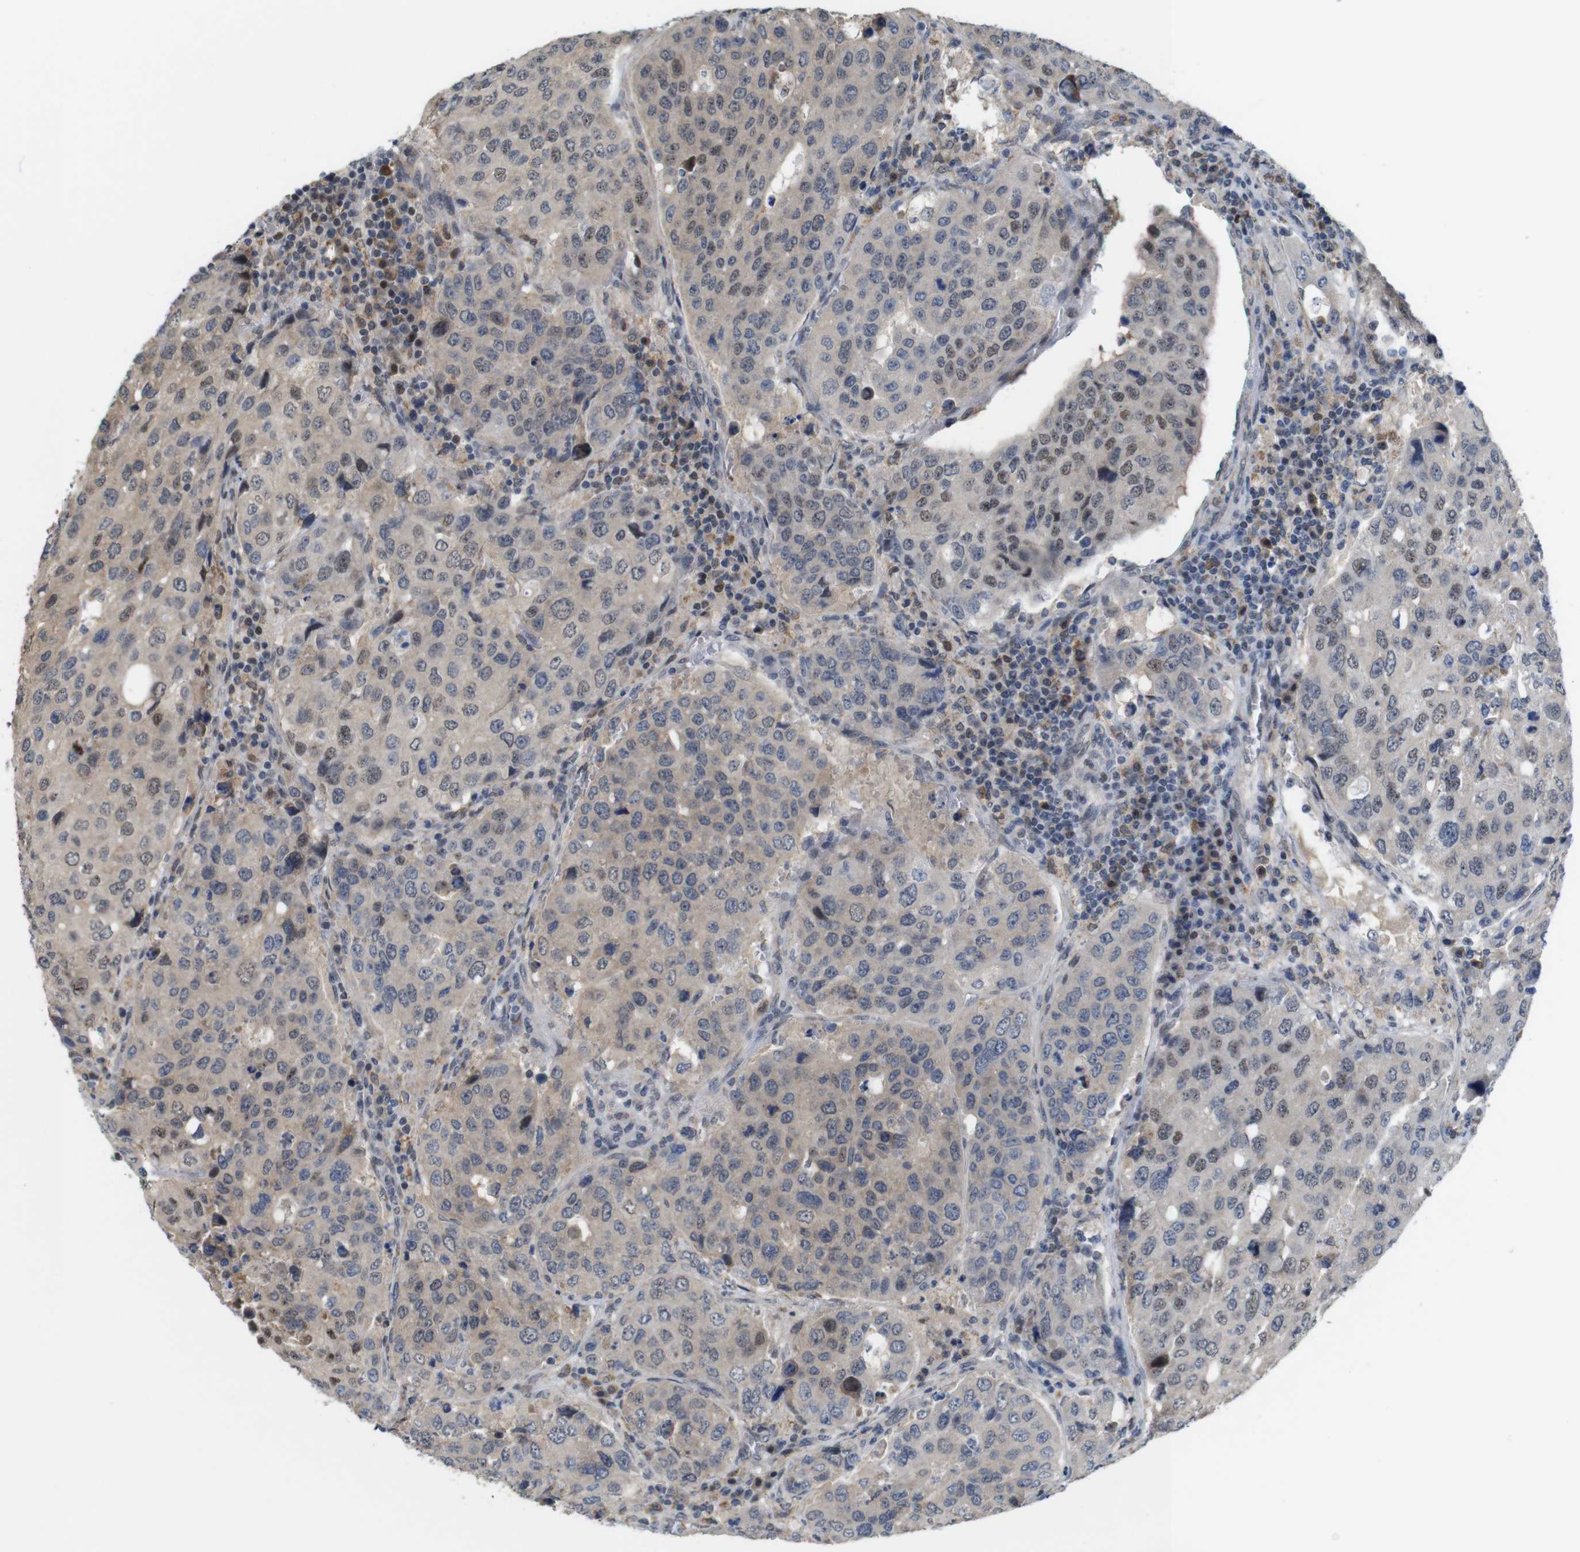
{"staining": {"intensity": "moderate", "quantity": ">75%", "location": "cytoplasmic/membranous,nuclear"}, "tissue": "urothelial cancer", "cell_type": "Tumor cells", "image_type": "cancer", "snomed": [{"axis": "morphology", "description": "Urothelial carcinoma, High grade"}, {"axis": "topography", "description": "Lymph node"}, {"axis": "topography", "description": "Urinary bladder"}], "caption": "High-magnification brightfield microscopy of urothelial cancer stained with DAB (brown) and counterstained with hematoxylin (blue). tumor cells exhibit moderate cytoplasmic/membranous and nuclear positivity is identified in approximately>75% of cells. The staining was performed using DAB (3,3'-diaminobenzidine), with brown indicating positive protein expression. Nuclei are stained blue with hematoxylin.", "gene": "PNMA8A", "patient": {"sex": "male", "age": 51}}